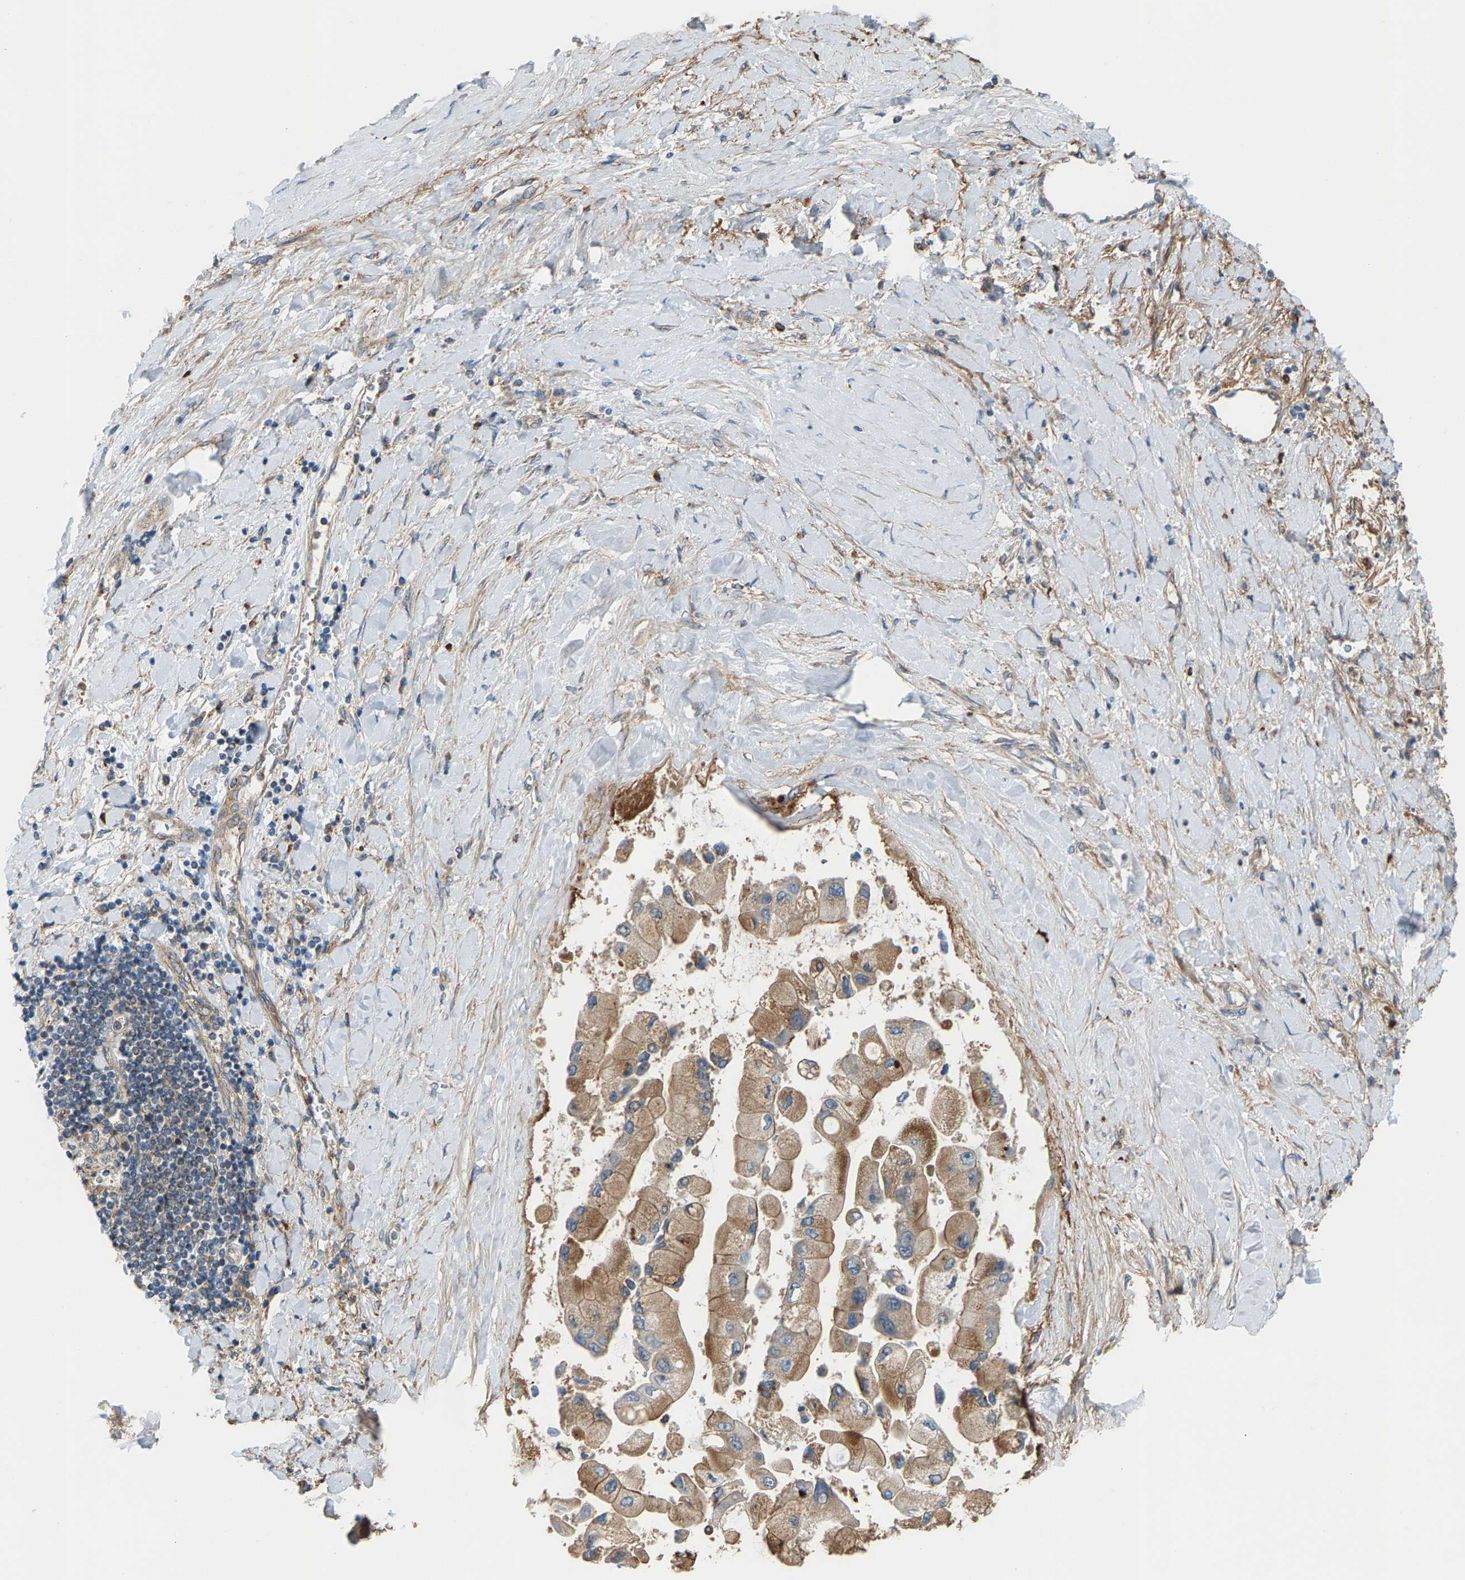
{"staining": {"intensity": "moderate", "quantity": ">75%", "location": "cytoplasmic/membranous"}, "tissue": "liver cancer", "cell_type": "Tumor cells", "image_type": "cancer", "snomed": [{"axis": "morphology", "description": "Cholangiocarcinoma"}, {"axis": "topography", "description": "Liver"}], "caption": "Liver cancer (cholangiocarcinoma) was stained to show a protein in brown. There is medium levels of moderate cytoplasmic/membranous staining in approximately >75% of tumor cells. The staining is performed using DAB brown chromogen to label protein expression. The nuclei are counter-stained blue using hematoxylin.", "gene": "PDCL", "patient": {"sex": "male", "age": 50}}